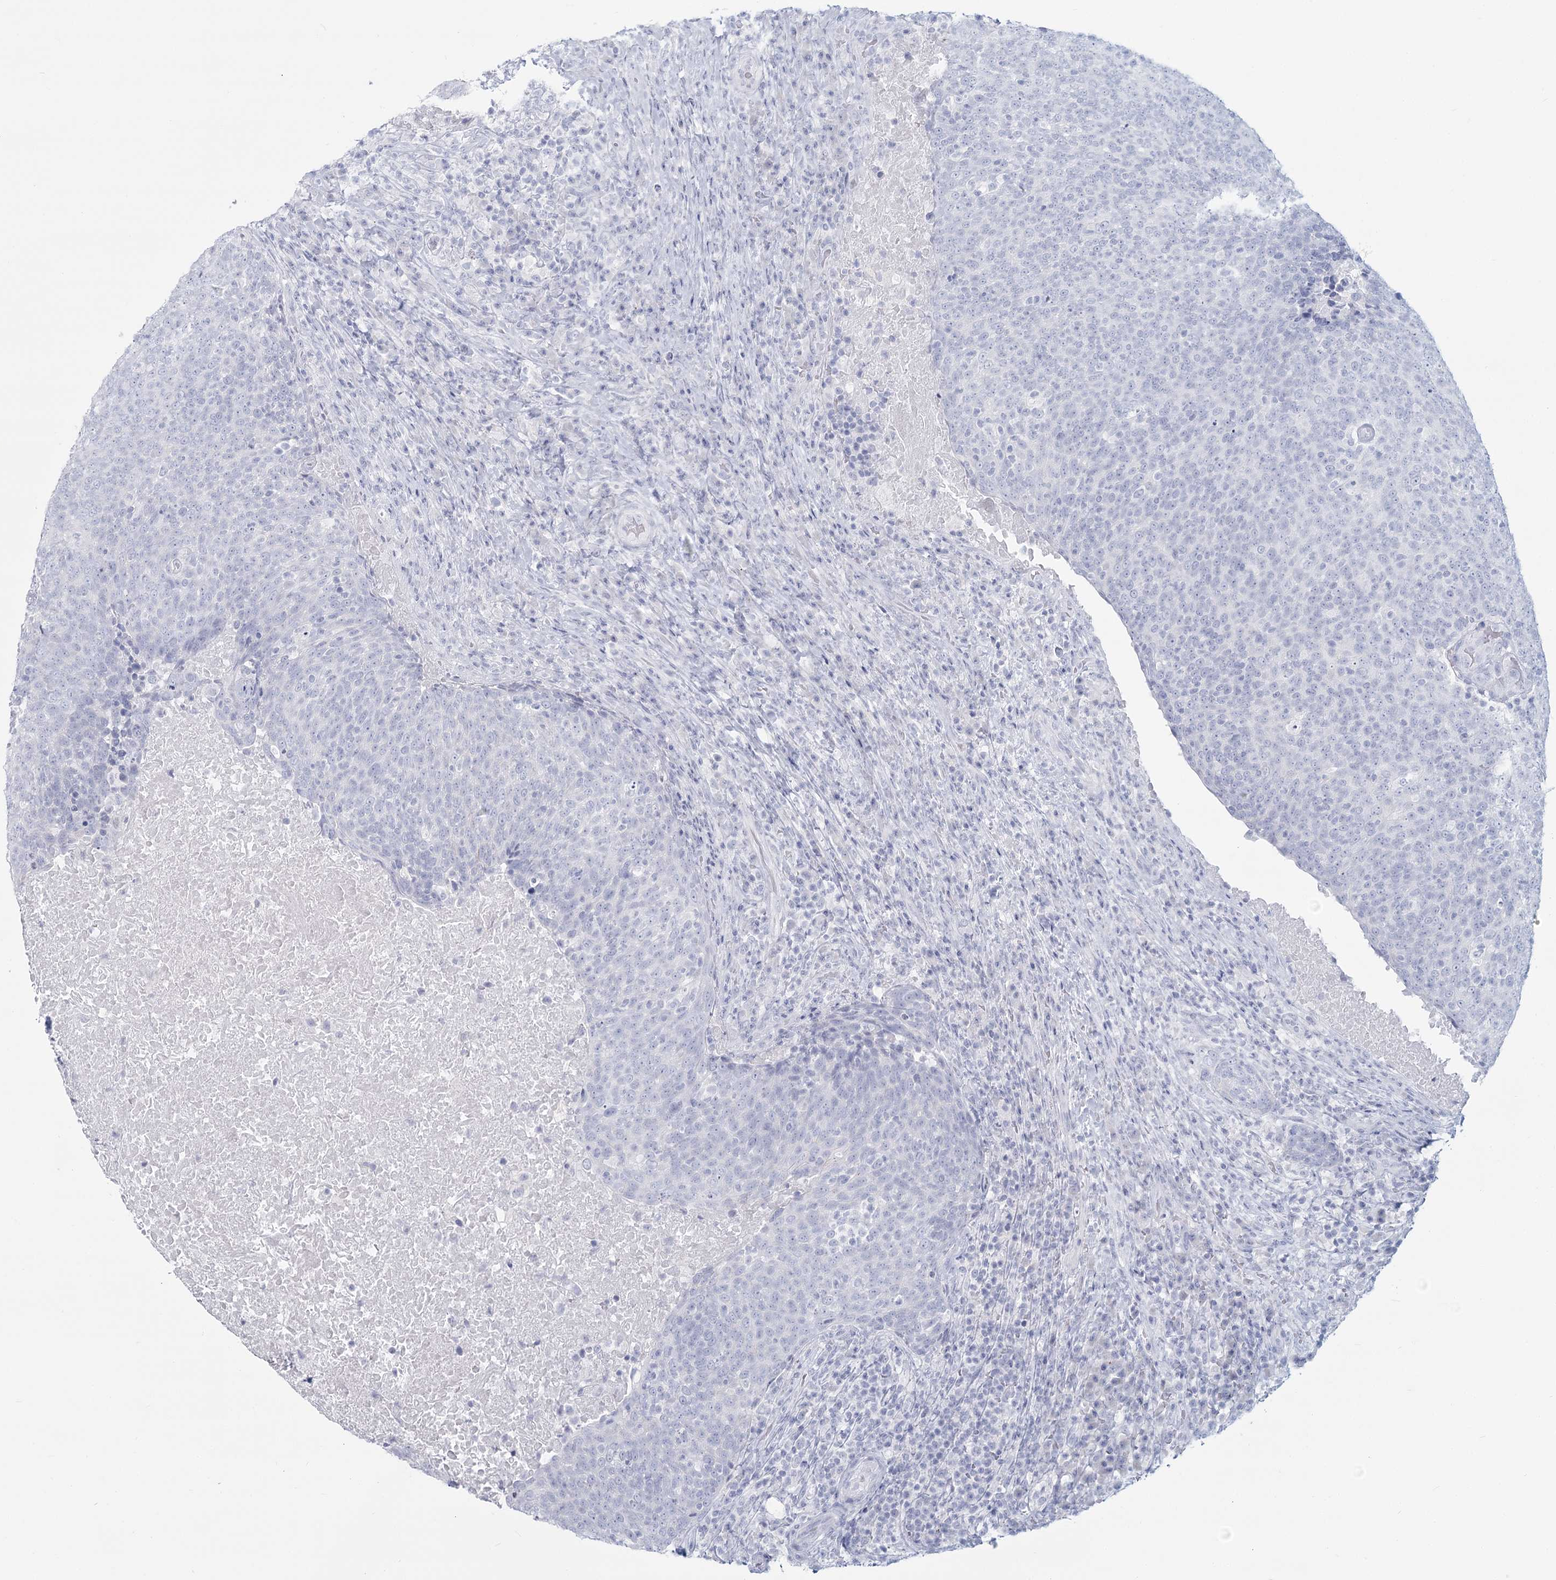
{"staining": {"intensity": "negative", "quantity": "none", "location": "none"}, "tissue": "head and neck cancer", "cell_type": "Tumor cells", "image_type": "cancer", "snomed": [{"axis": "morphology", "description": "Squamous cell carcinoma, NOS"}, {"axis": "morphology", "description": "Squamous cell carcinoma, metastatic, NOS"}, {"axis": "topography", "description": "Lymph node"}, {"axis": "topography", "description": "Head-Neck"}], "caption": "An IHC image of head and neck metastatic squamous cell carcinoma is shown. There is no staining in tumor cells of head and neck metastatic squamous cell carcinoma. (DAB IHC with hematoxylin counter stain).", "gene": "SLC6A19", "patient": {"sex": "male", "age": 62}}